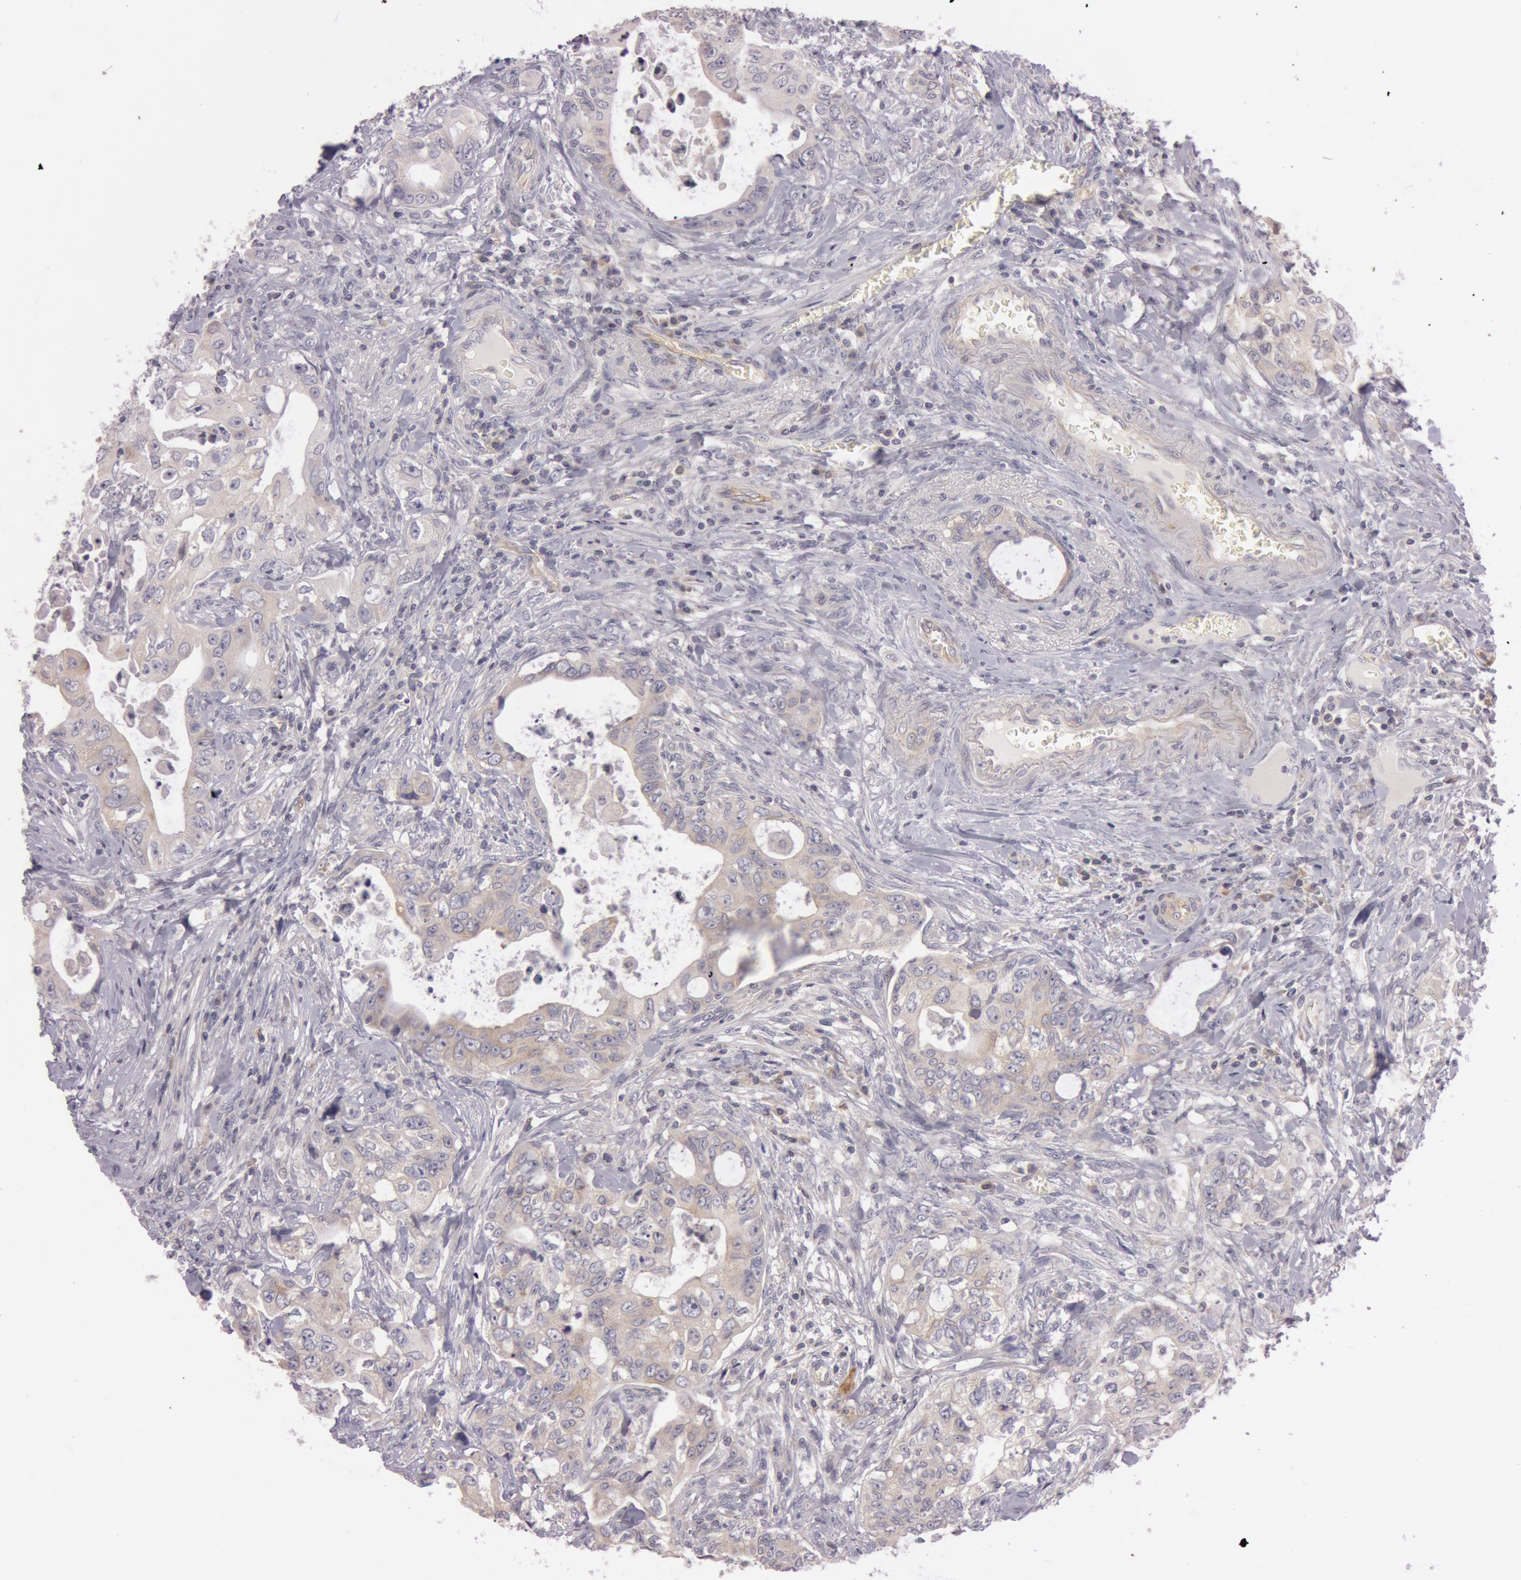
{"staining": {"intensity": "weak", "quantity": "25%-75%", "location": "cytoplasmic/membranous"}, "tissue": "colorectal cancer", "cell_type": "Tumor cells", "image_type": "cancer", "snomed": [{"axis": "morphology", "description": "Adenocarcinoma, NOS"}, {"axis": "topography", "description": "Rectum"}], "caption": "Weak cytoplasmic/membranous positivity for a protein is appreciated in approximately 25%-75% of tumor cells of colorectal adenocarcinoma using immunohistochemistry (IHC).", "gene": "RALGAPA1", "patient": {"sex": "female", "age": 57}}